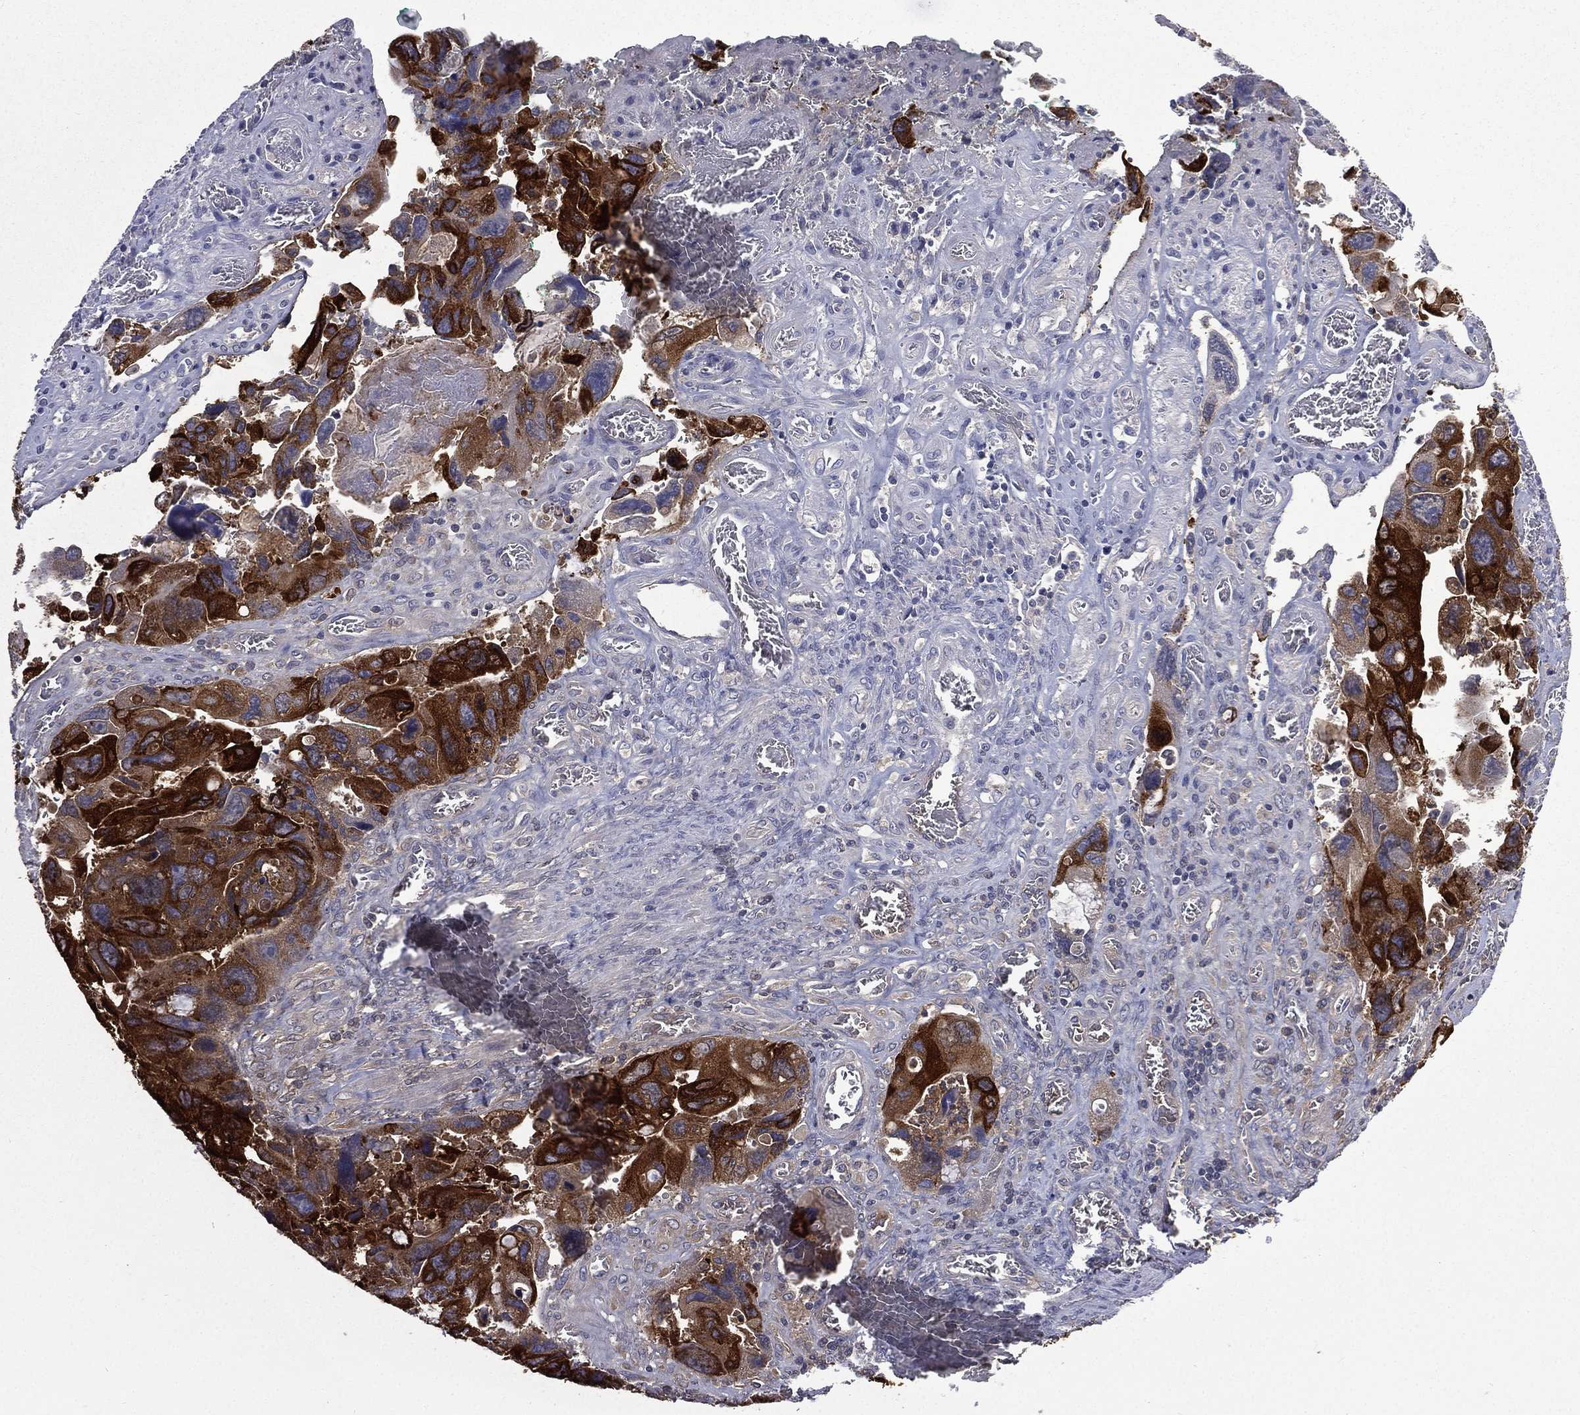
{"staining": {"intensity": "strong", "quantity": ">75%", "location": "cytoplasmic/membranous"}, "tissue": "colorectal cancer", "cell_type": "Tumor cells", "image_type": "cancer", "snomed": [{"axis": "morphology", "description": "Adenocarcinoma, NOS"}, {"axis": "topography", "description": "Rectum"}], "caption": "Colorectal cancer (adenocarcinoma) stained for a protein reveals strong cytoplasmic/membranous positivity in tumor cells. (IHC, brightfield microscopy, high magnification).", "gene": "CES2", "patient": {"sex": "male", "age": 62}}